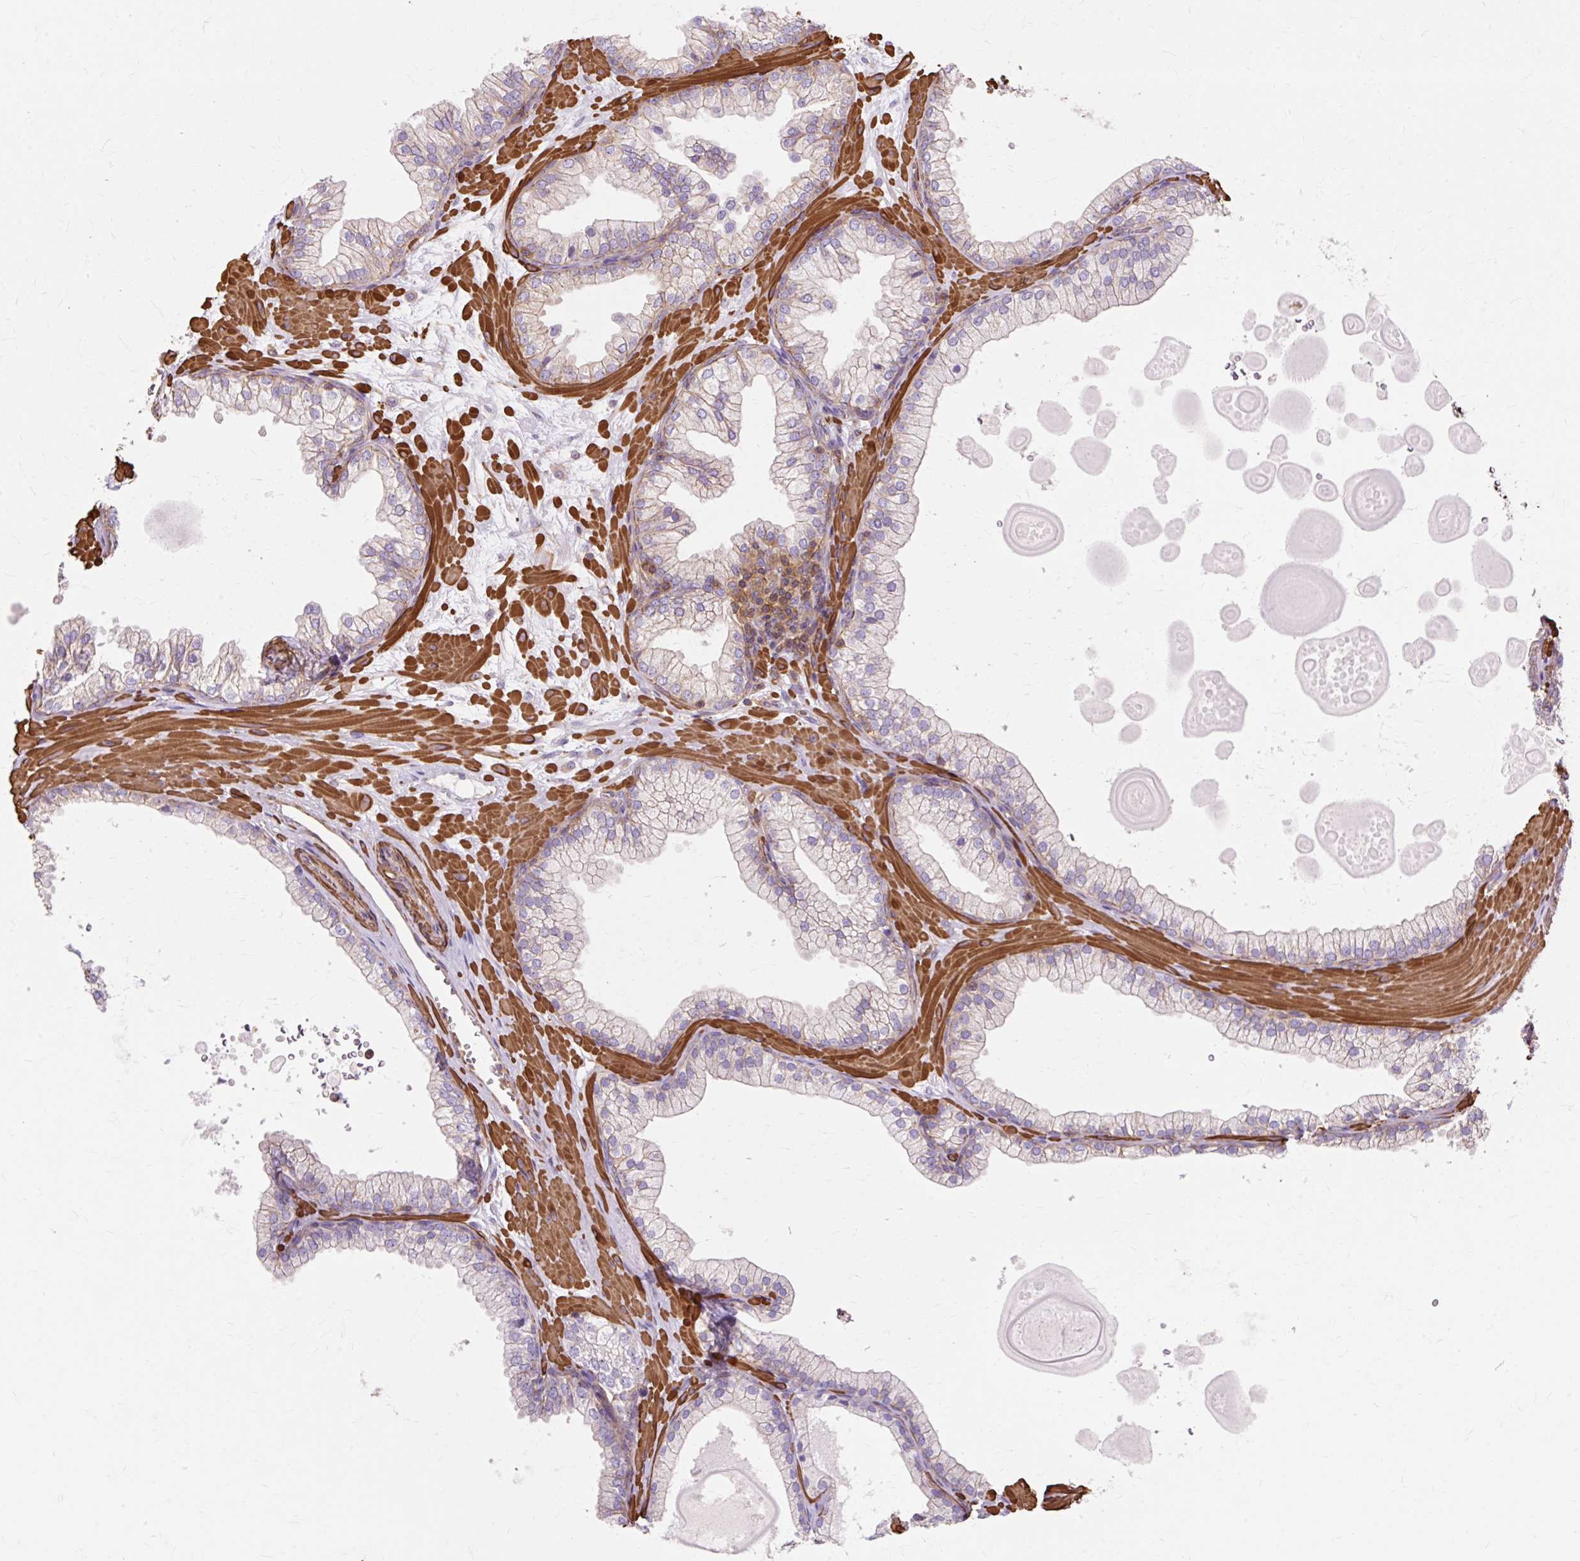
{"staining": {"intensity": "weak", "quantity": "<25%", "location": "cytoplasmic/membranous"}, "tissue": "prostate", "cell_type": "Glandular cells", "image_type": "normal", "snomed": [{"axis": "morphology", "description": "Normal tissue, NOS"}, {"axis": "topography", "description": "Prostate"}, {"axis": "topography", "description": "Peripheral nerve tissue"}], "caption": "Immunohistochemistry photomicrograph of unremarkable prostate: prostate stained with DAB shows no significant protein staining in glandular cells.", "gene": "TBC1D2B", "patient": {"sex": "male", "age": 61}}